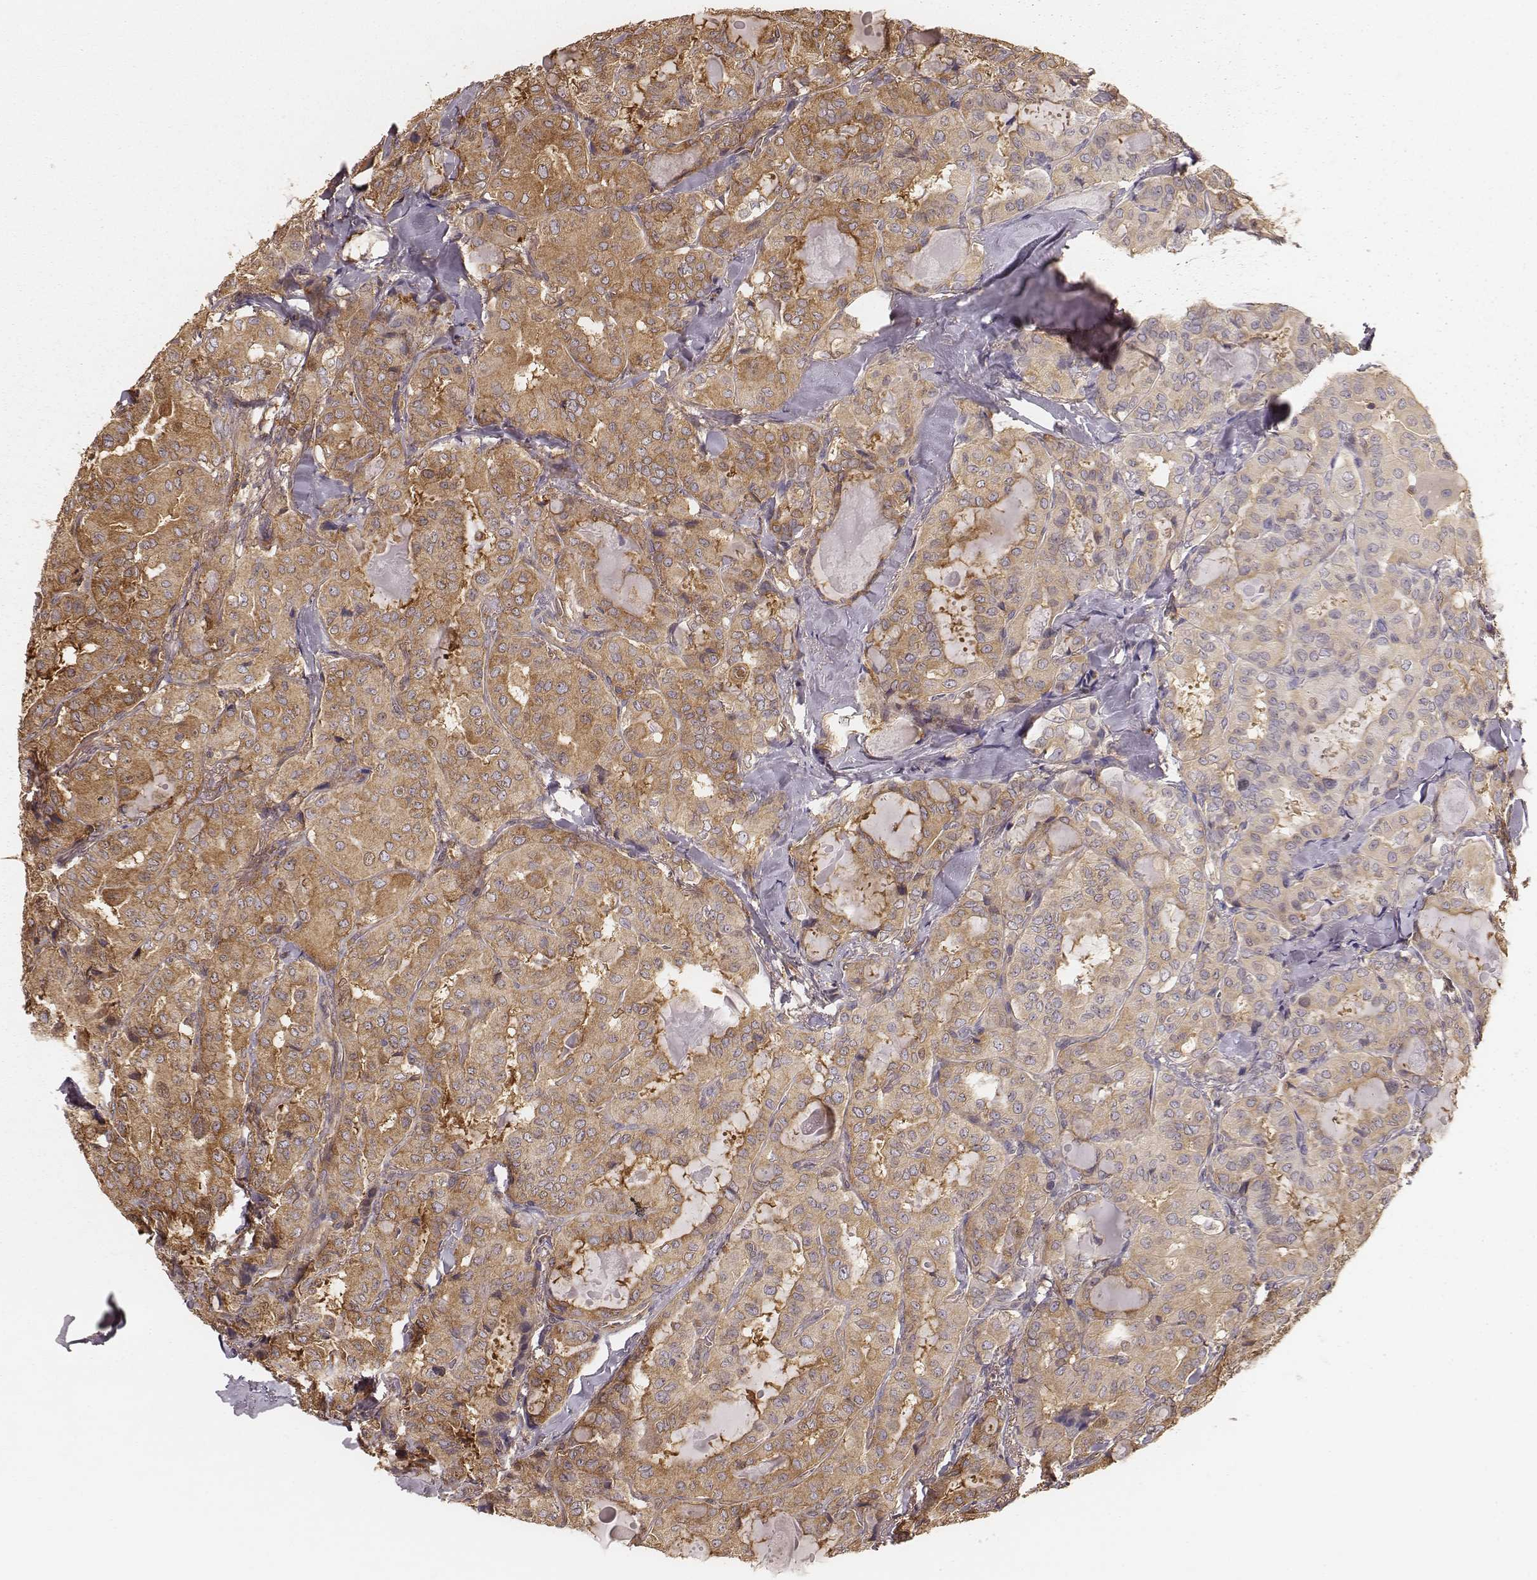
{"staining": {"intensity": "moderate", "quantity": ">75%", "location": "cytoplasmic/membranous"}, "tissue": "thyroid cancer", "cell_type": "Tumor cells", "image_type": "cancer", "snomed": [{"axis": "morphology", "description": "Papillary adenocarcinoma, NOS"}, {"axis": "topography", "description": "Thyroid gland"}], "caption": "High-power microscopy captured an IHC histopathology image of papillary adenocarcinoma (thyroid), revealing moderate cytoplasmic/membranous expression in approximately >75% of tumor cells.", "gene": "CARS1", "patient": {"sex": "female", "age": 41}}